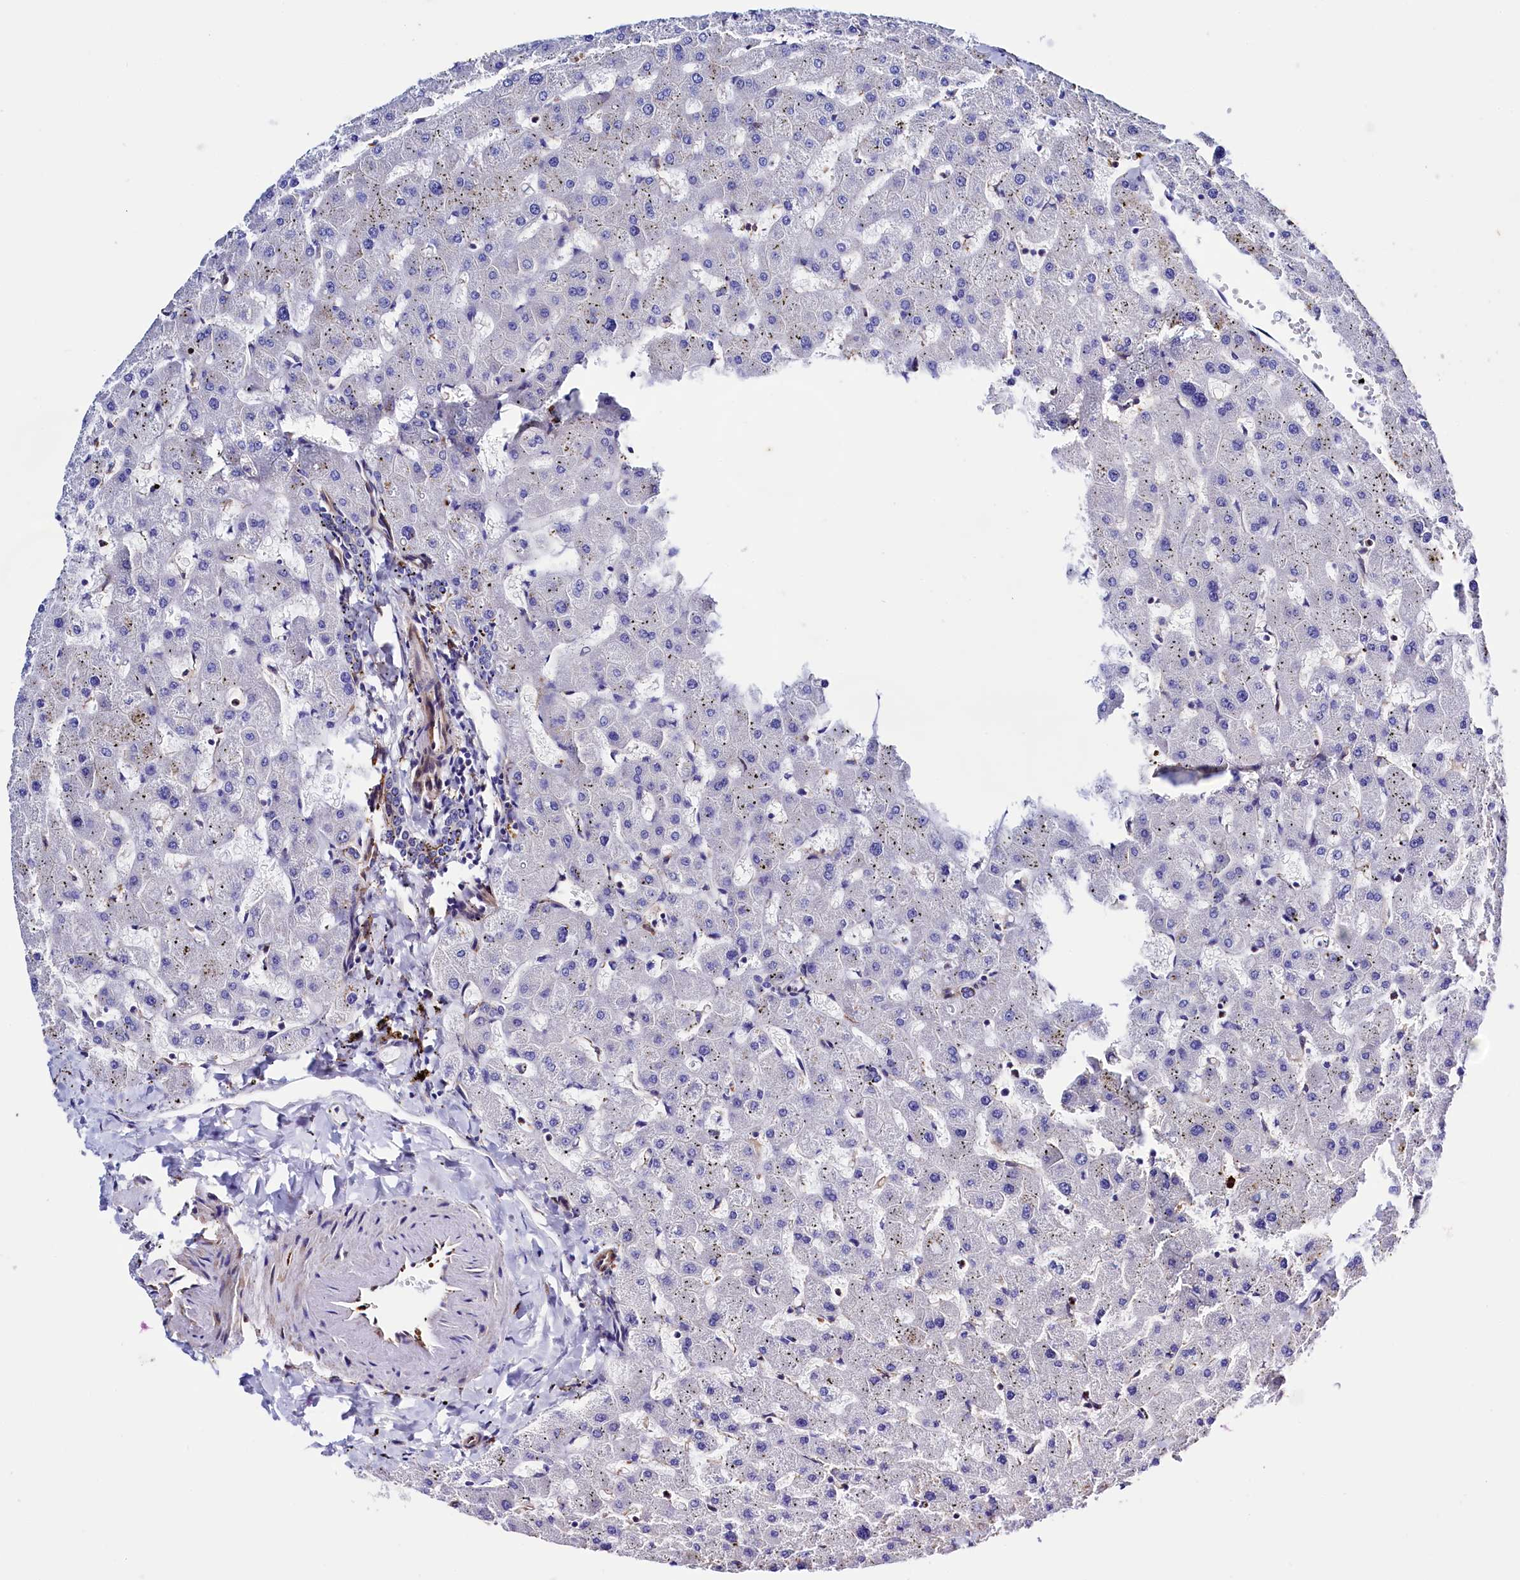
{"staining": {"intensity": "negative", "quantity": "none", "location": "none"}, "tissue": "liver", "cell_type": "Cholangiocytes", "image_type": "normal", "snomed": [{"axis": "morphology", "description": "Normal tissue, NOS"}, {"axis": "topography", "description": "Liver"}], "caption": "High magnification brightfield microscopy of unremarkable liver stained with DAB (3,3'-diaminobenzidine) (brown) and counterstained with hematoxylin (blue): cholangiocytes show no significant positivity. Nuclei are stained in blue.", "gene": "STAMBPL1", "patient": {"sex": "female", "age": 63}}